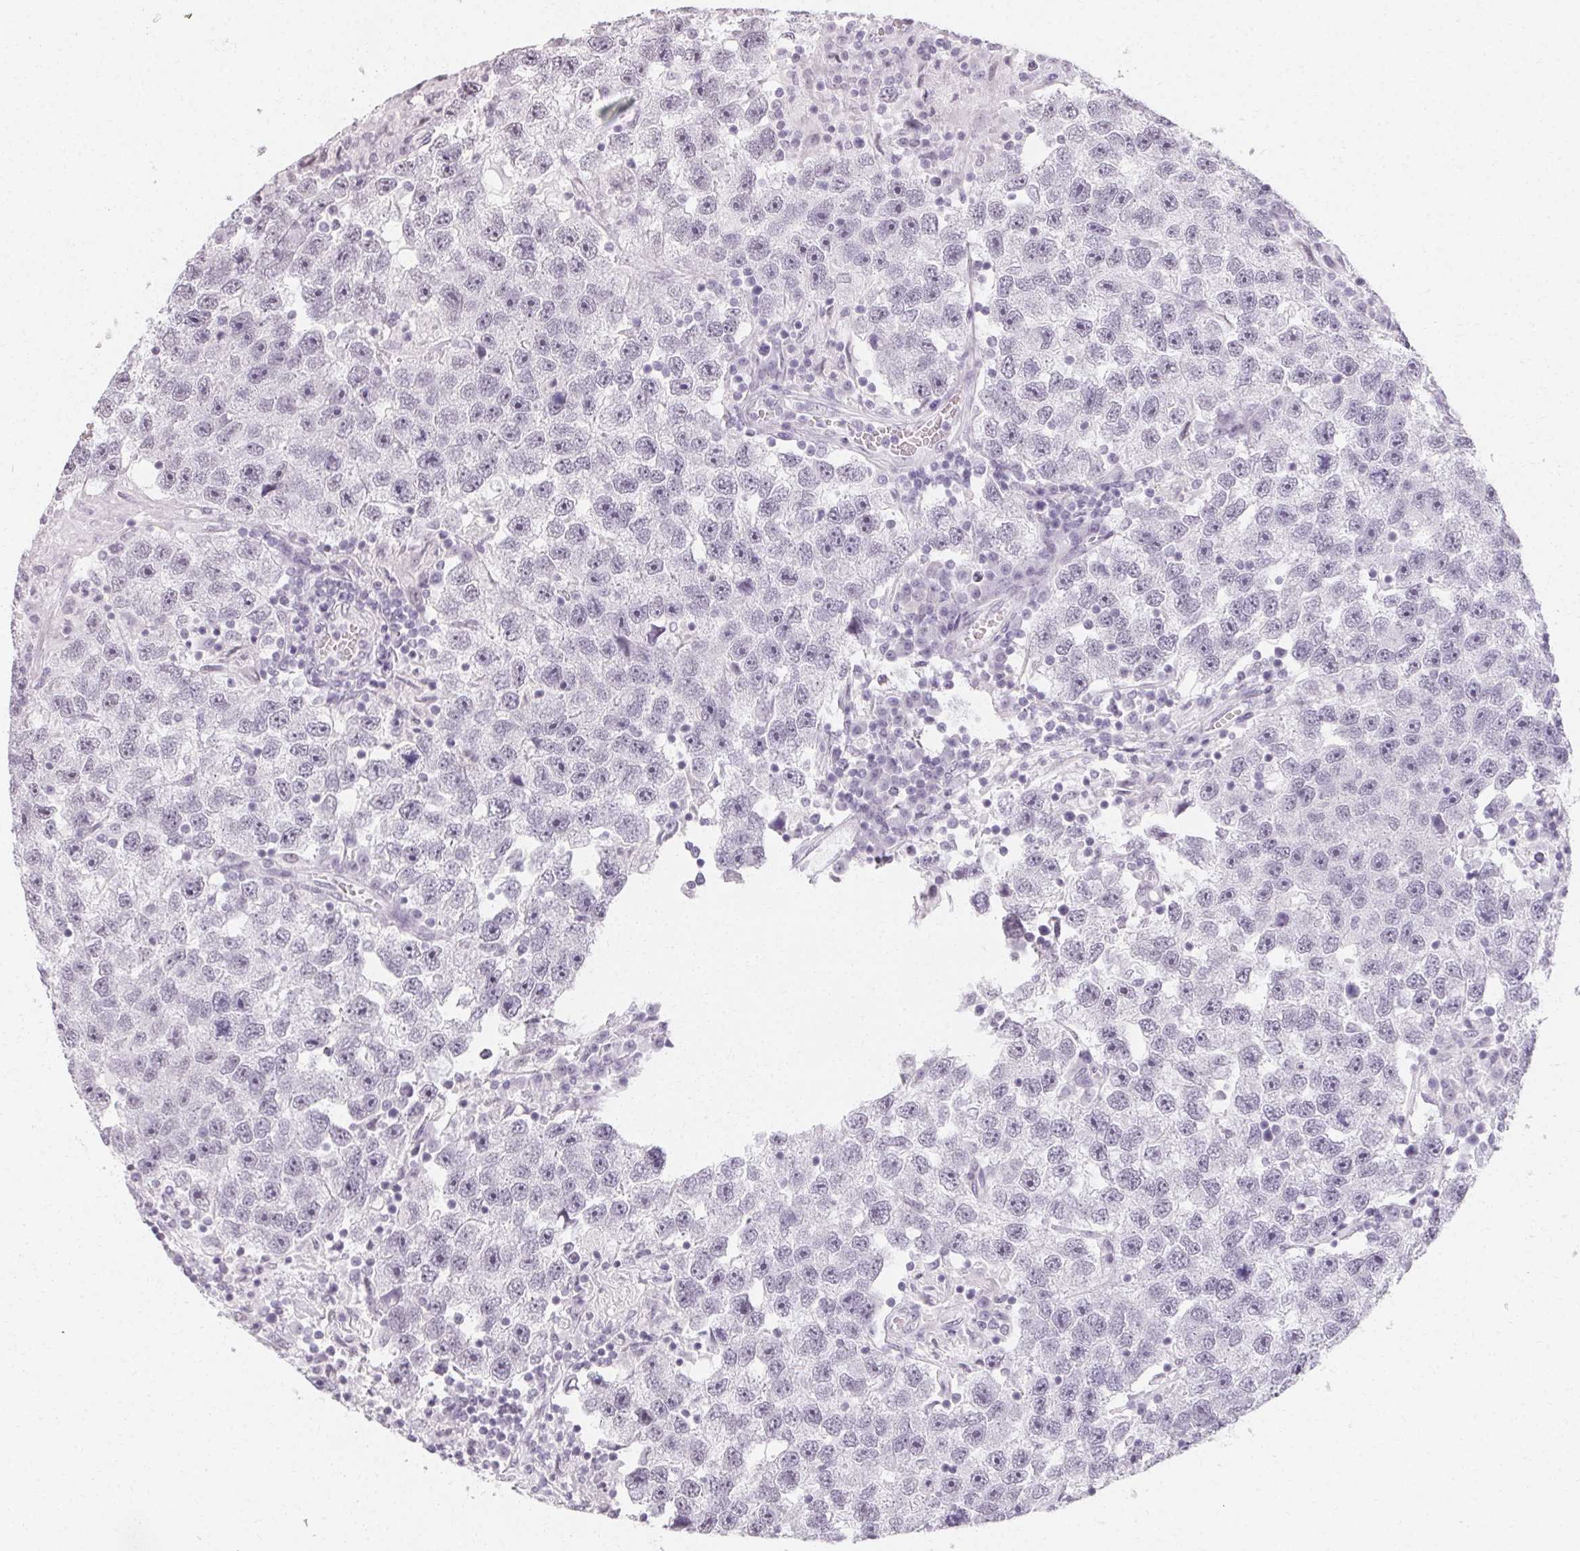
{"staining": {"intensity": "negative", "quantity": "none", "location": "none"}, "tissue": "testis cancer", "cell_type": "Tumor cells", "image_type": "cancer", "snomed": [{"axis": "morphology", "description": "Seminoma, NOS"}, {"axis": "topography", "description": "Testis"}], "caption": "Immunohistochemistry of seminoma (testis) exhibits no positivity in tumor cells.", "gene": "SYNPR", "patient": {"sex": "male", "age": 26}}